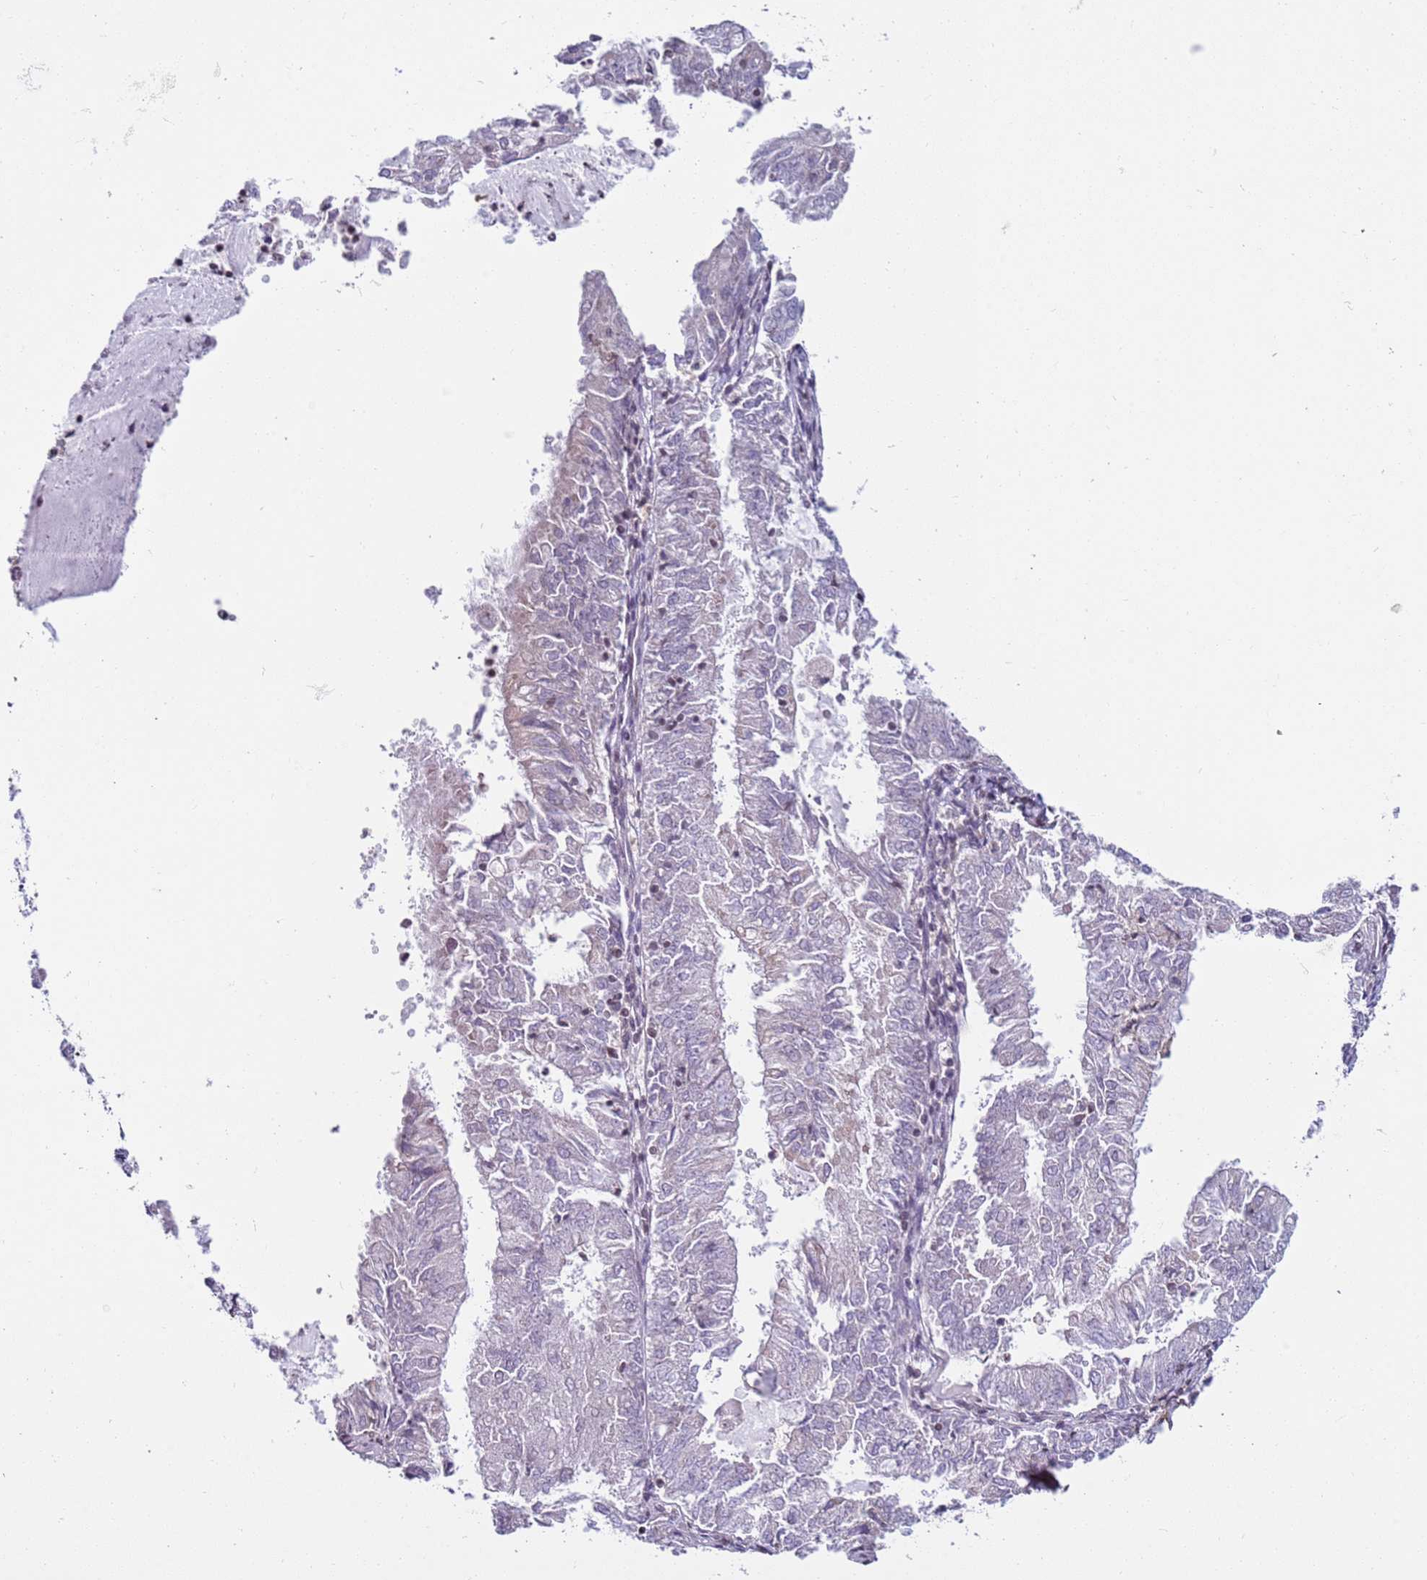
{"staining": {"intensity": "negative", "quantity": "none", "location": "none"}, "tissue": "endometrial cancer", "cell_type": "Tumor cells", "image_type": "cancer", "snomed": [{"axis": "morphology", "description": "Adenocarcinoma, NOS"}, {"axis": "topography", "description": "Endometrium"}], "caption": "Immunohistochemistry histopathology image of endometrial cancer (adenocarcinoma) stained for a protein (brown), which displays no expression in tumor cells.", "gene": "SNAPC4", "patient": {"sex": "female", "age": 57}}